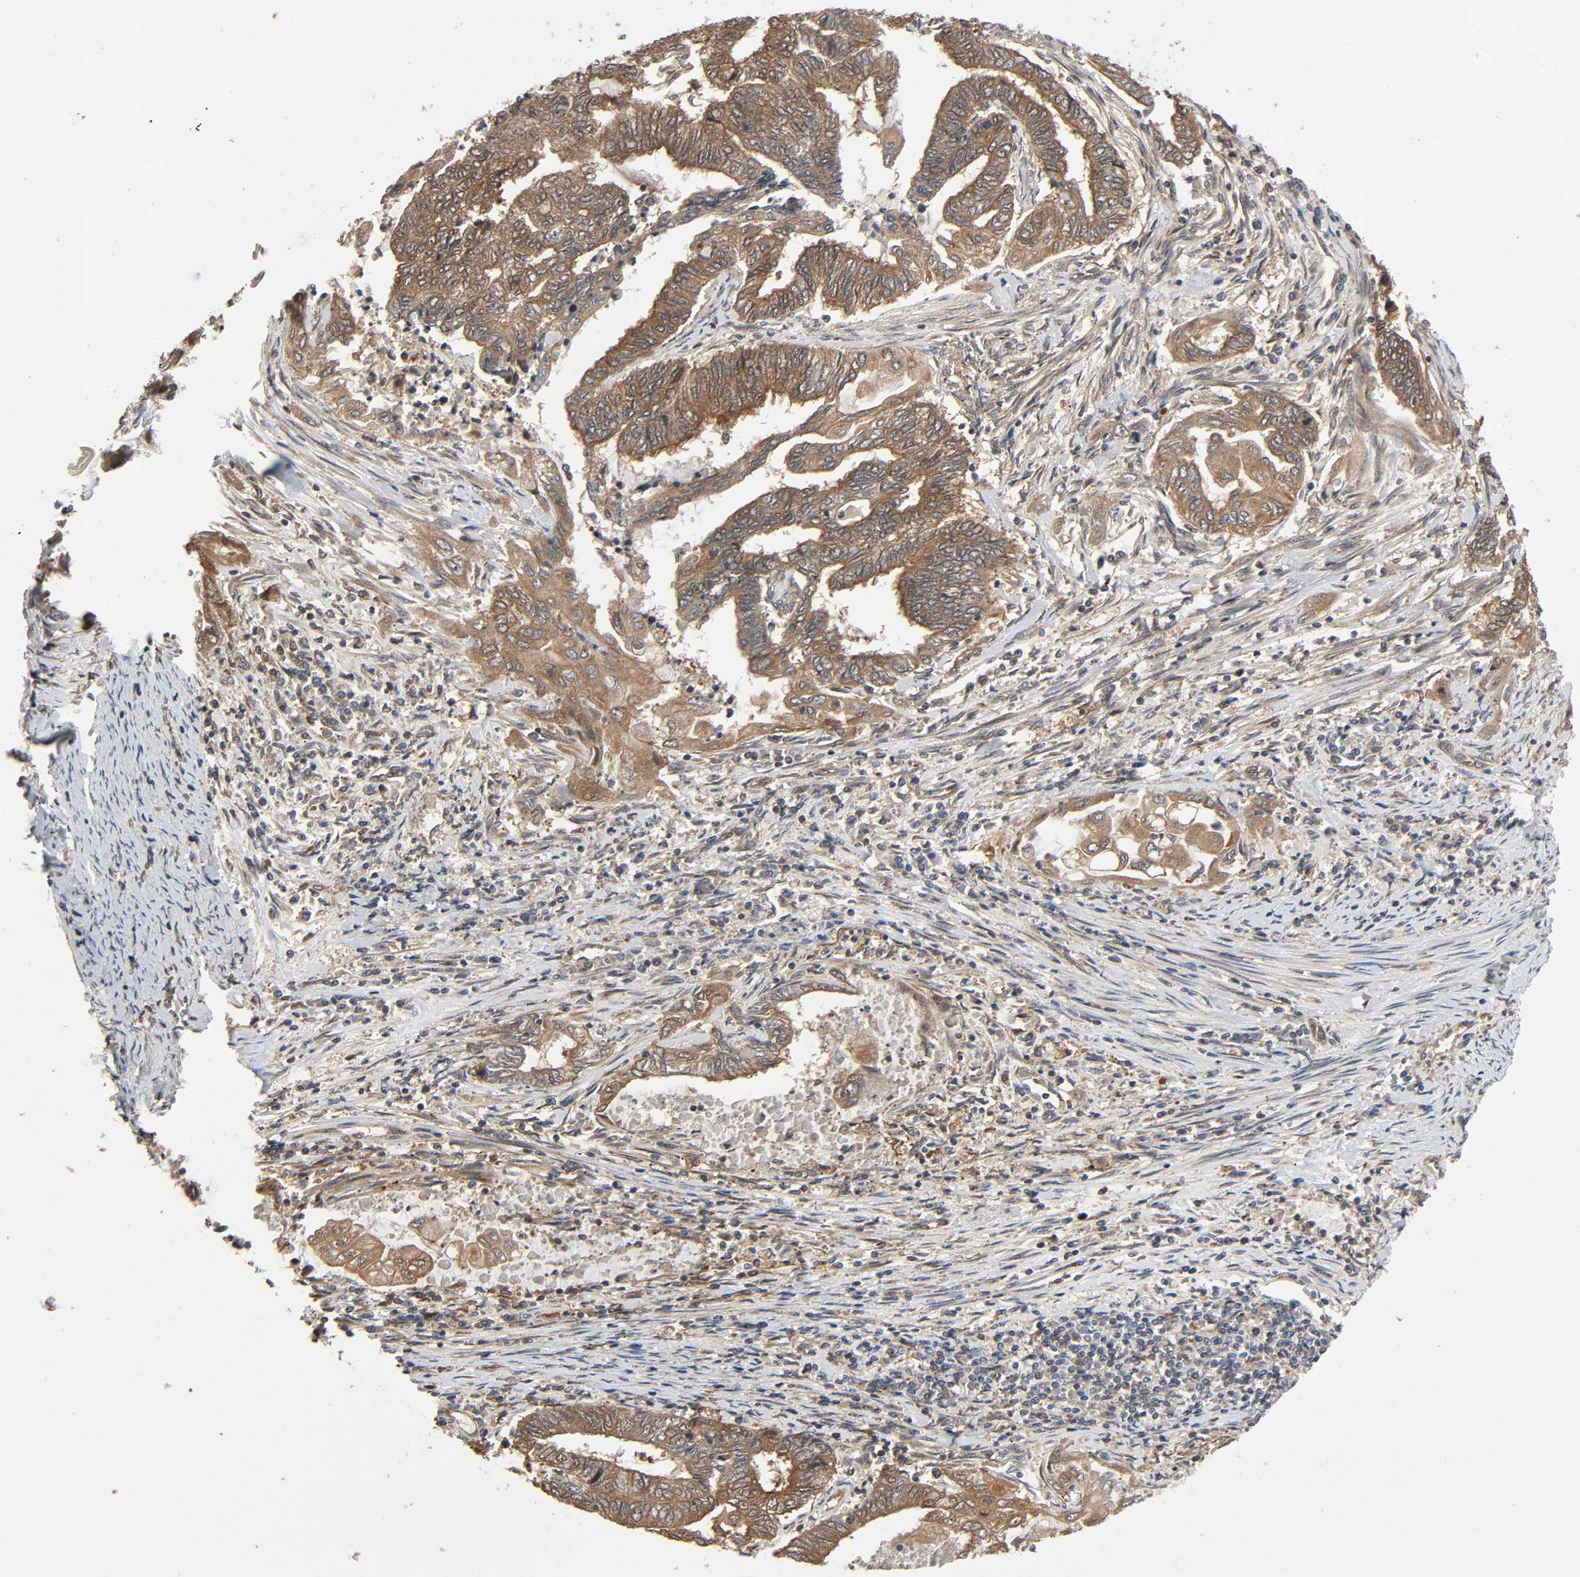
{"staining": {"intensity": "moderate", "quantity": ">75%", "location": "cytoplasmic/membranous"}, "tissue": "endometrial cancer", "cell_type": "Tumor cells", "image_type": "cancer", "snomed": [{"axis": "morphology", "description": "Adenocarcinoma, NOS"}, {"axis": "topography", "description": "Uterus"}, {"axis": "topography", "description": "Endometrium"}], "caption": "Protein expression analysis of endometrial cancer (adenocarcinoma) demonstrates moderate cytoplasmic/membranous positivity in approximately >75% of tumor cells. The protein is shown in brown color, while the nuclei are stained blue.", "gene": "PPP2R1B", "patient": {"sex": "female", "age": 70}}